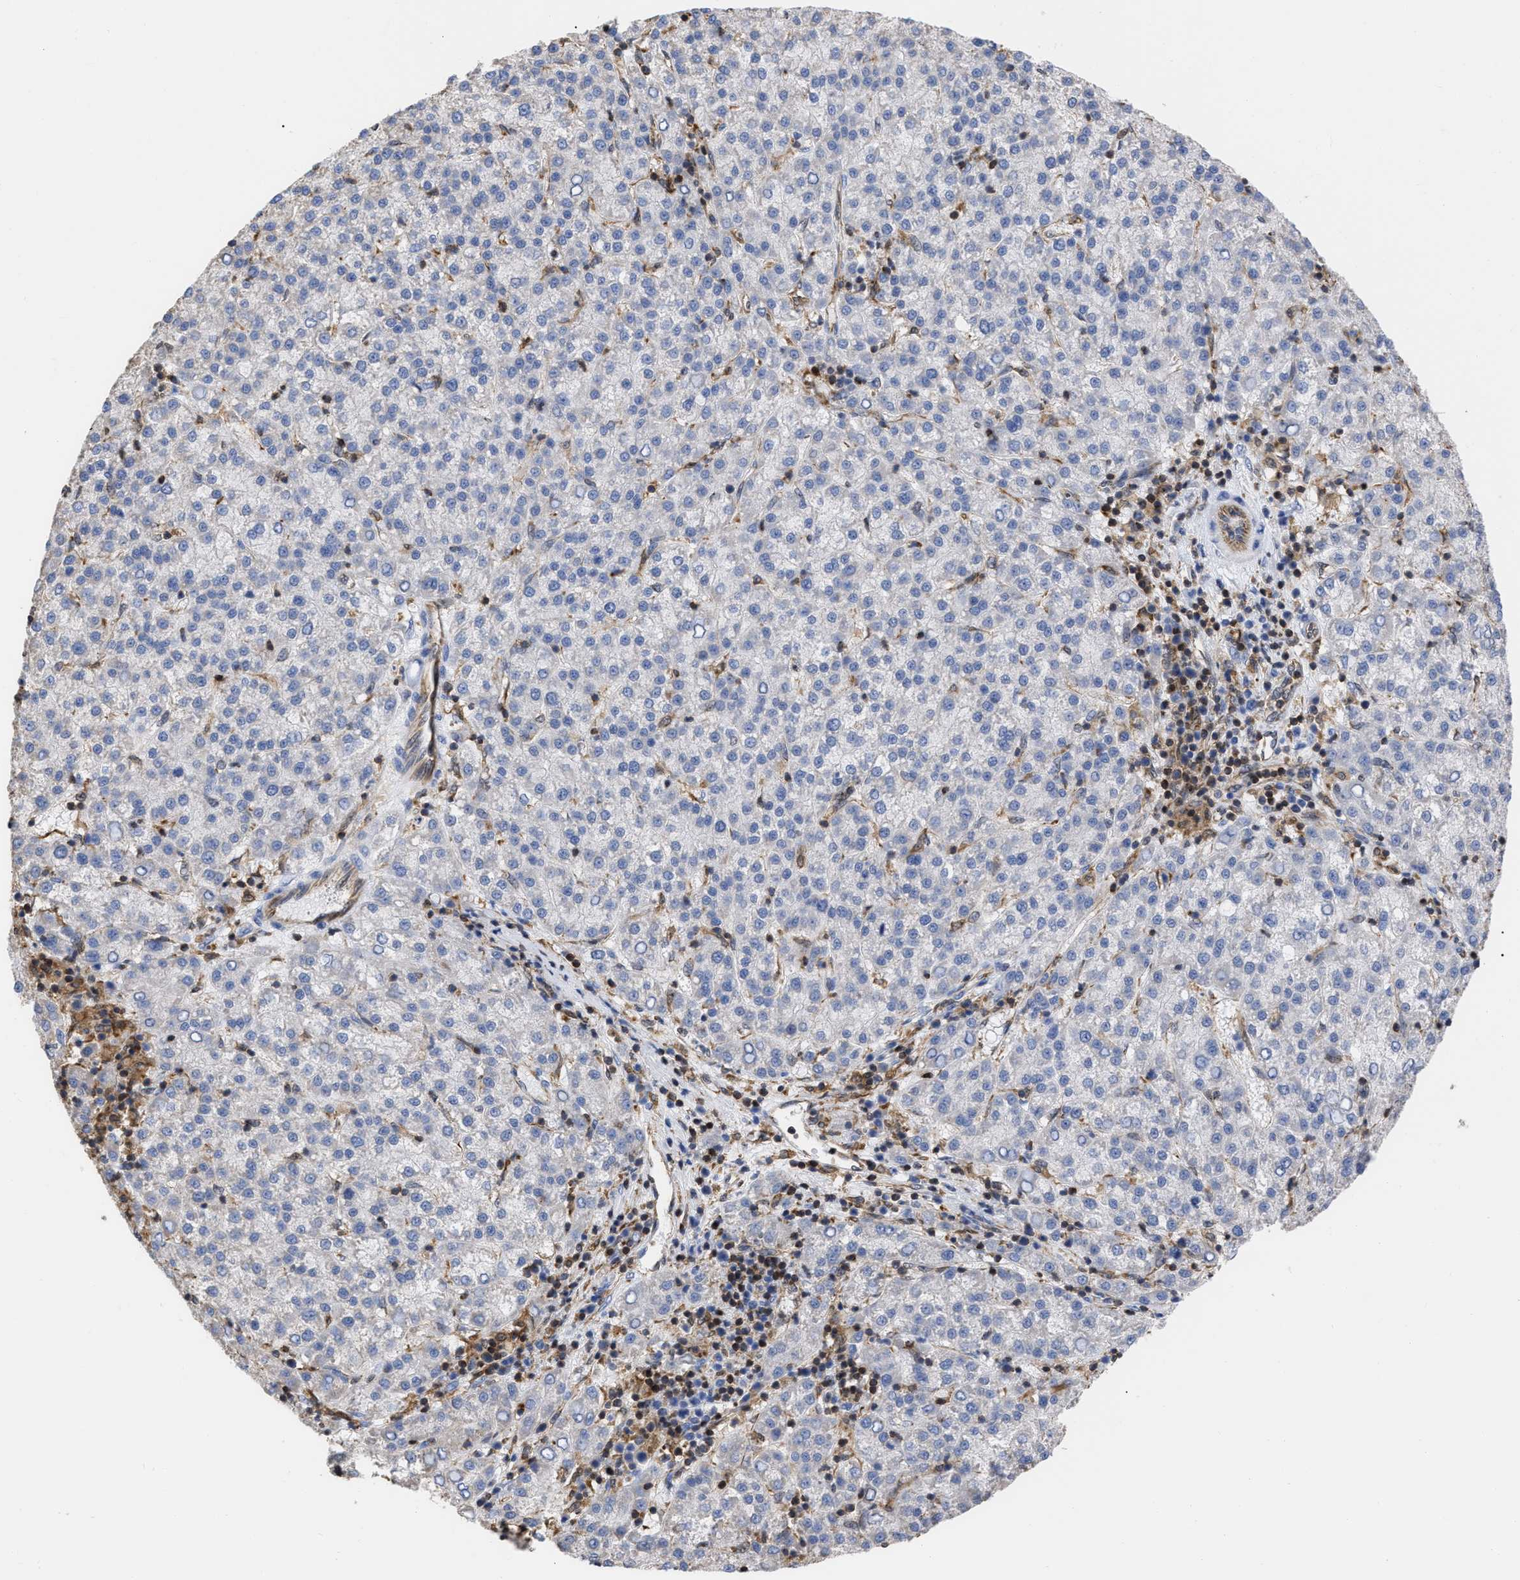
{"staining": {"intensity": "negative", "quantity": "none", "location": "none"}, "tissue": "liver cancer", "cell_type": "Tumor cells", "image_type": "cancer", "snomed": [{"axis": "morphology", "description": "Carcinoma, Hepatocellular, NOS"}, {"axis": "topography", "description": "Liver"}], "caption": "The micrograph reveals no significant expression in tumor cells of liver cancer (hepatocellular carcinoma).", "gene": "GIMAP4", "patient": {"sex": "female", "age": 58}}